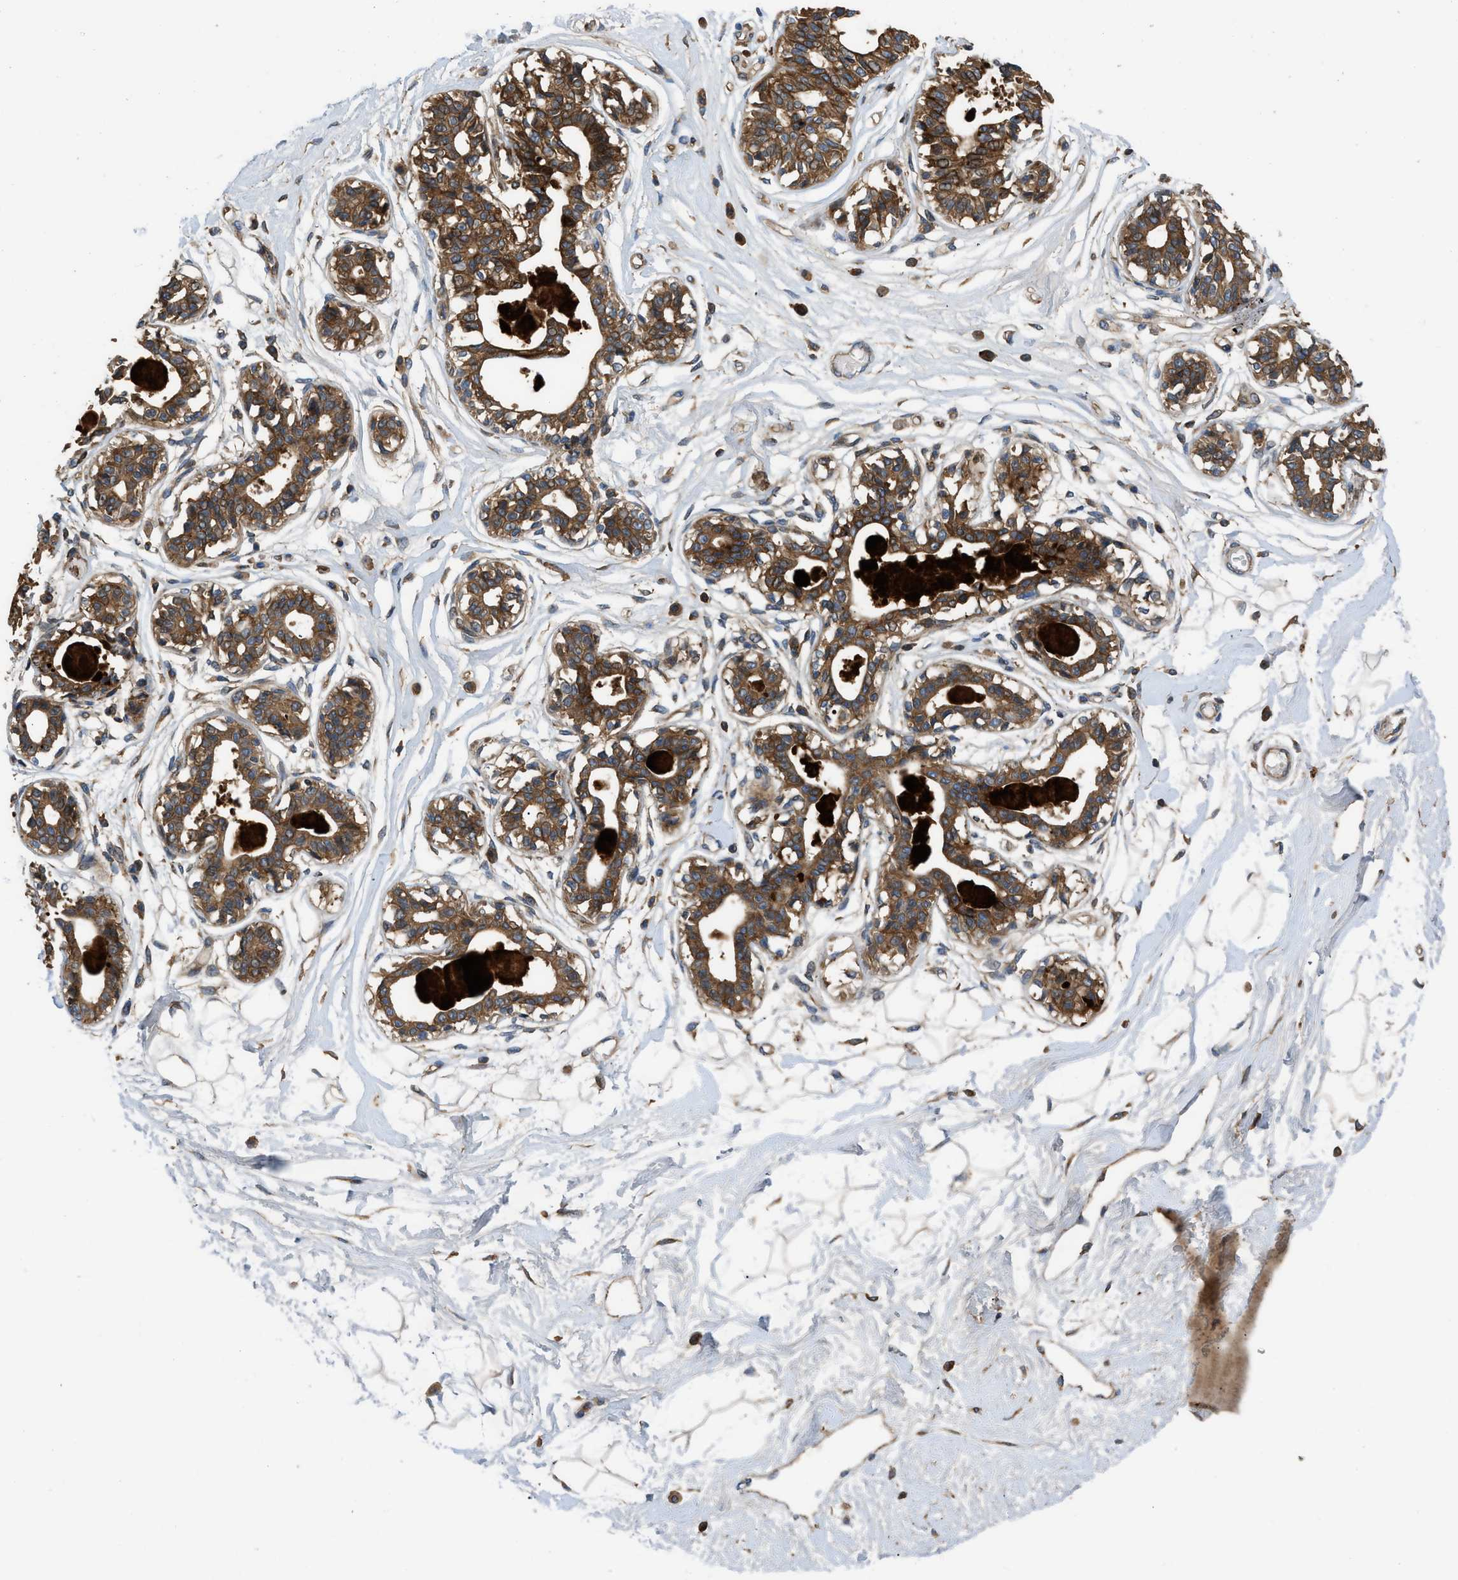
{"staining": {"intensity": "moderate", "quantity": ">75%", "location": "cytoplasmic/membranous"}, "tissue": "breast", "cell_type": "Adipocytes", "image_type": "normal", "snomed": [{"axis": "morphology", "description": "Normal tissue, NOS"}, {"axis": "topography", "description": "Breast"}], "caption": "Immunohistochemical staining of benign breast shows moderate cytoplasmic/membranous protein staining in about >75% of adipocytes.", "gene": "CNNM3", "patient": {"sex": "female", "age": 45}}